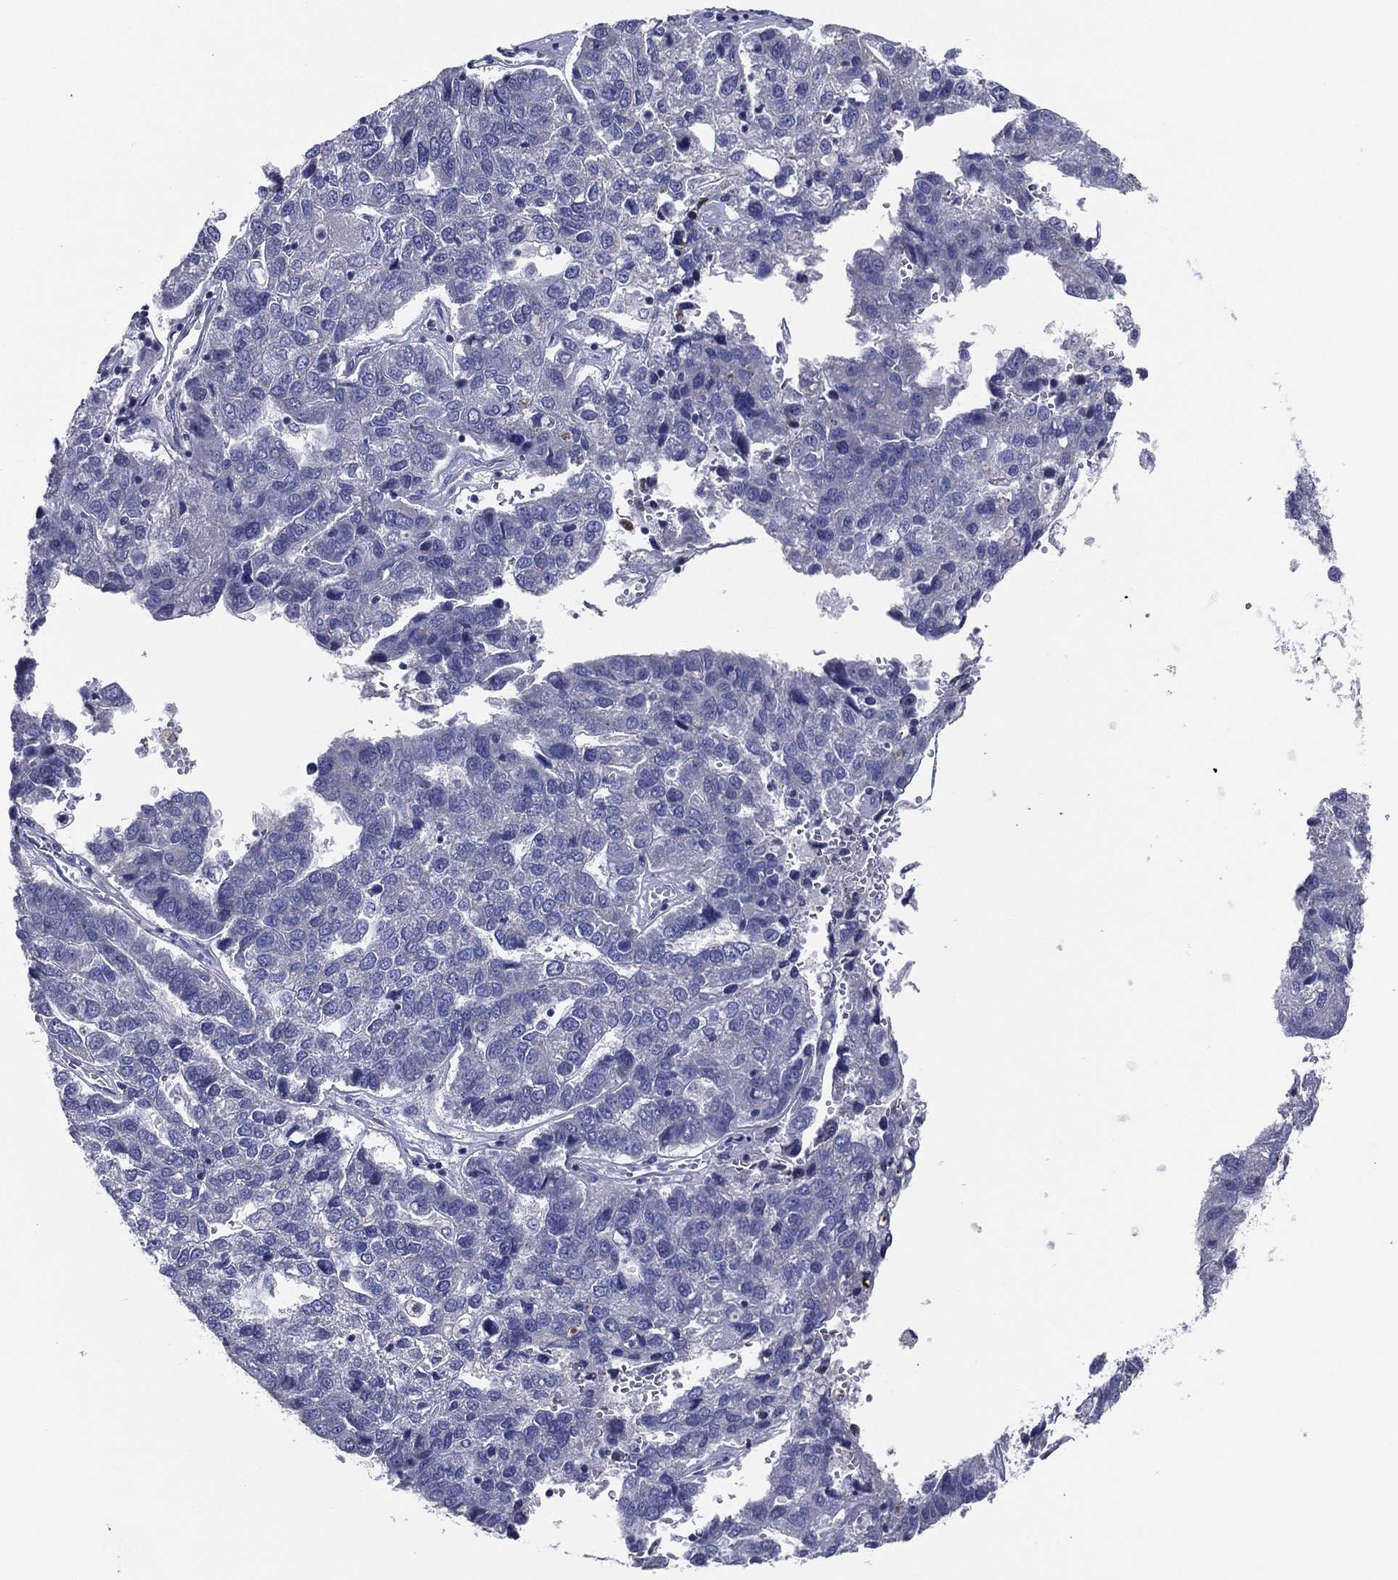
{"staining": {"intensity": "negative", "quantity": "none", "location": "none"}, "tissue": "pancreatic cancer", "cell_type": "Tumor cells", "image_type": "cancer", "snomed": [{"axis": "morphology", "description": "Adenocarcinoma, NOS"}, {"axis": "topography", "description": "Pancreas"}], "caption": "An IHC micrograph of pancreatic cancer (adenocarcinoma) is shown. There is no staining in tumor cells of pancreatic cancer (adenocarcinoma).", "gene": "SLC13A4", "patient": {"sex": "female", "age": 61}}